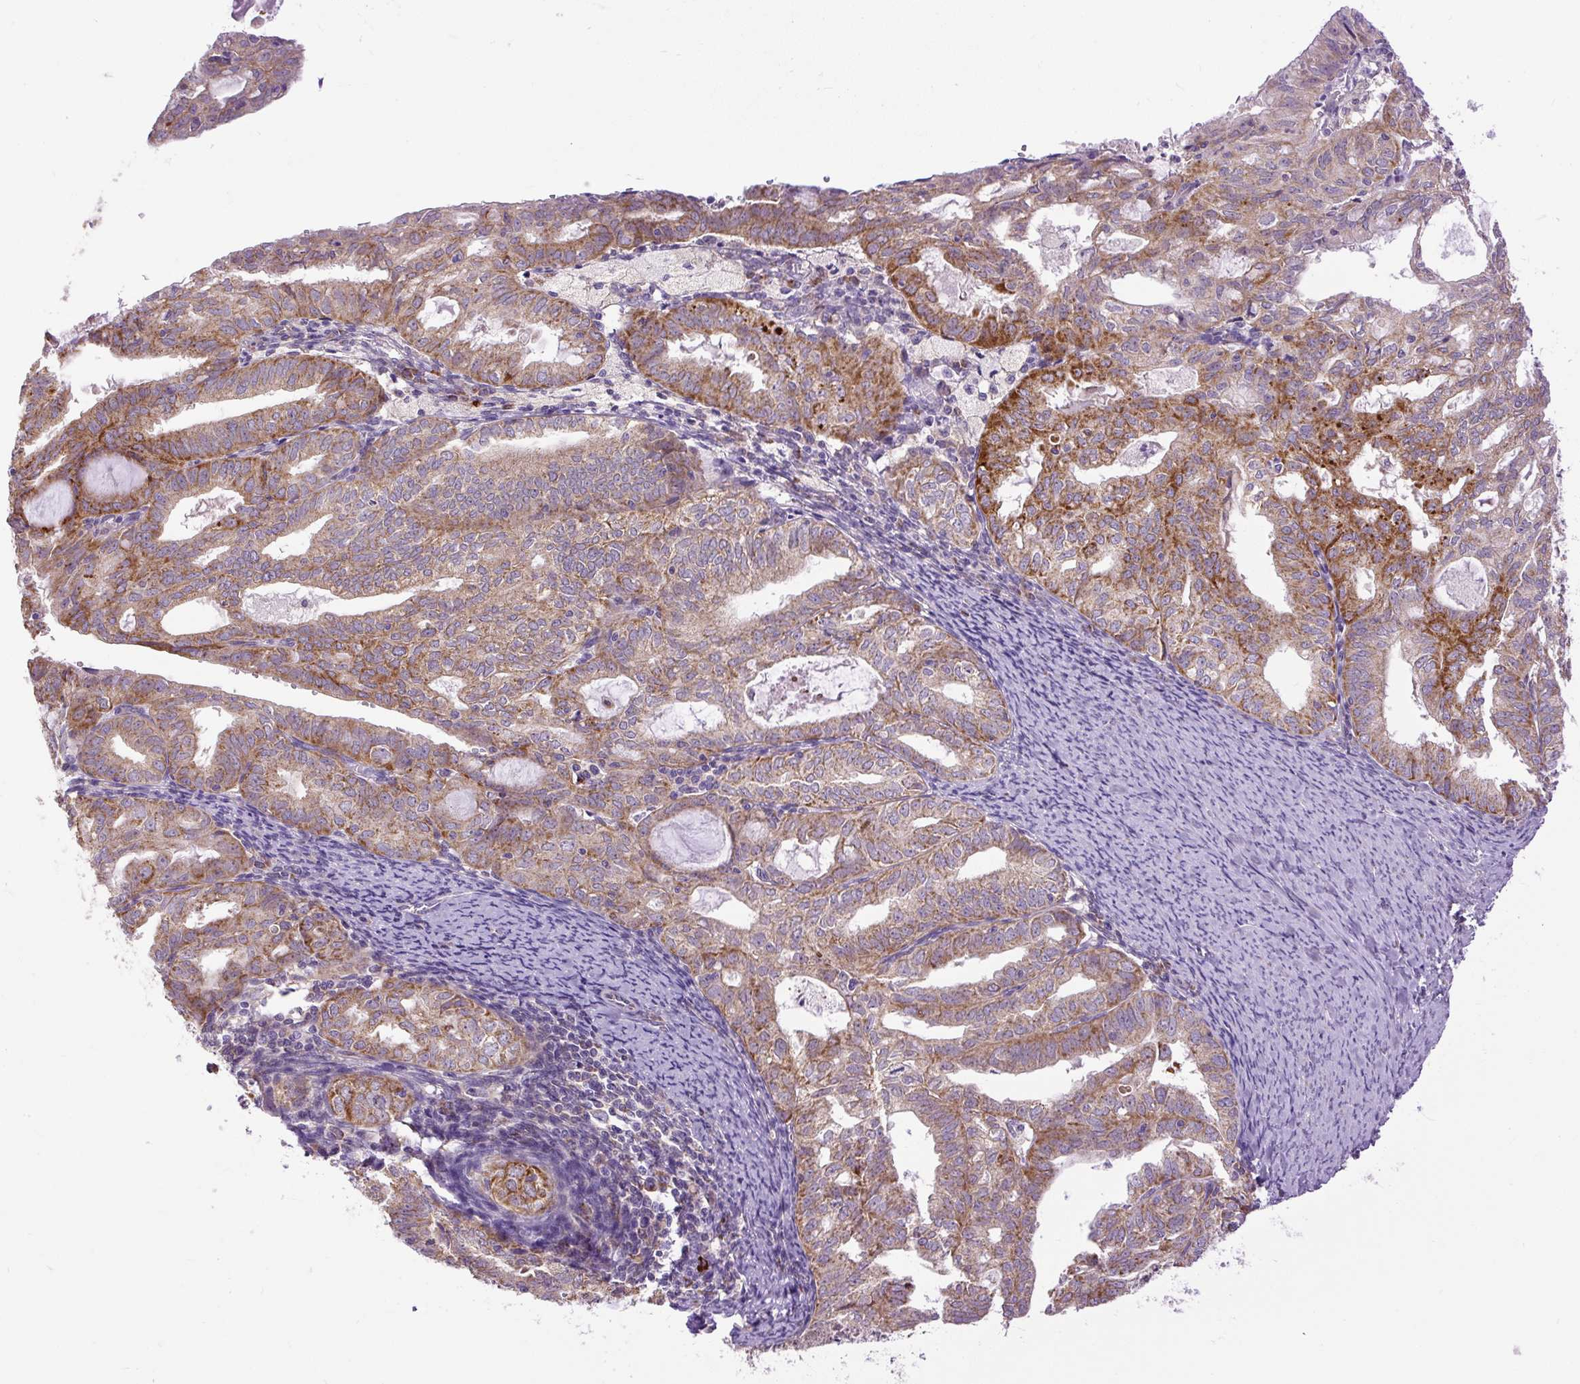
{"staining": {"intensity": "moderate", "quantity": ">75%", "location": "cytoplasmic/membranous"}, "tissue": "endometrial cancer", "cell_type": "Tumor cells", "image_type": "cancer", "snomed": [{"axis": "morphology", "description": "Adenocarcinoma, NOS"}, {"axis": "topography", "description": "Endometrium"}], "caption": "Immunohistochemical staining of adenocarcinoma (endometrial) reveals medium levels of moderate cytoplasmic/membranous expression in approximately >75% of tumor cells.", "gene": "TM2D3", "patient": {"sex": "female", "age": 70}}